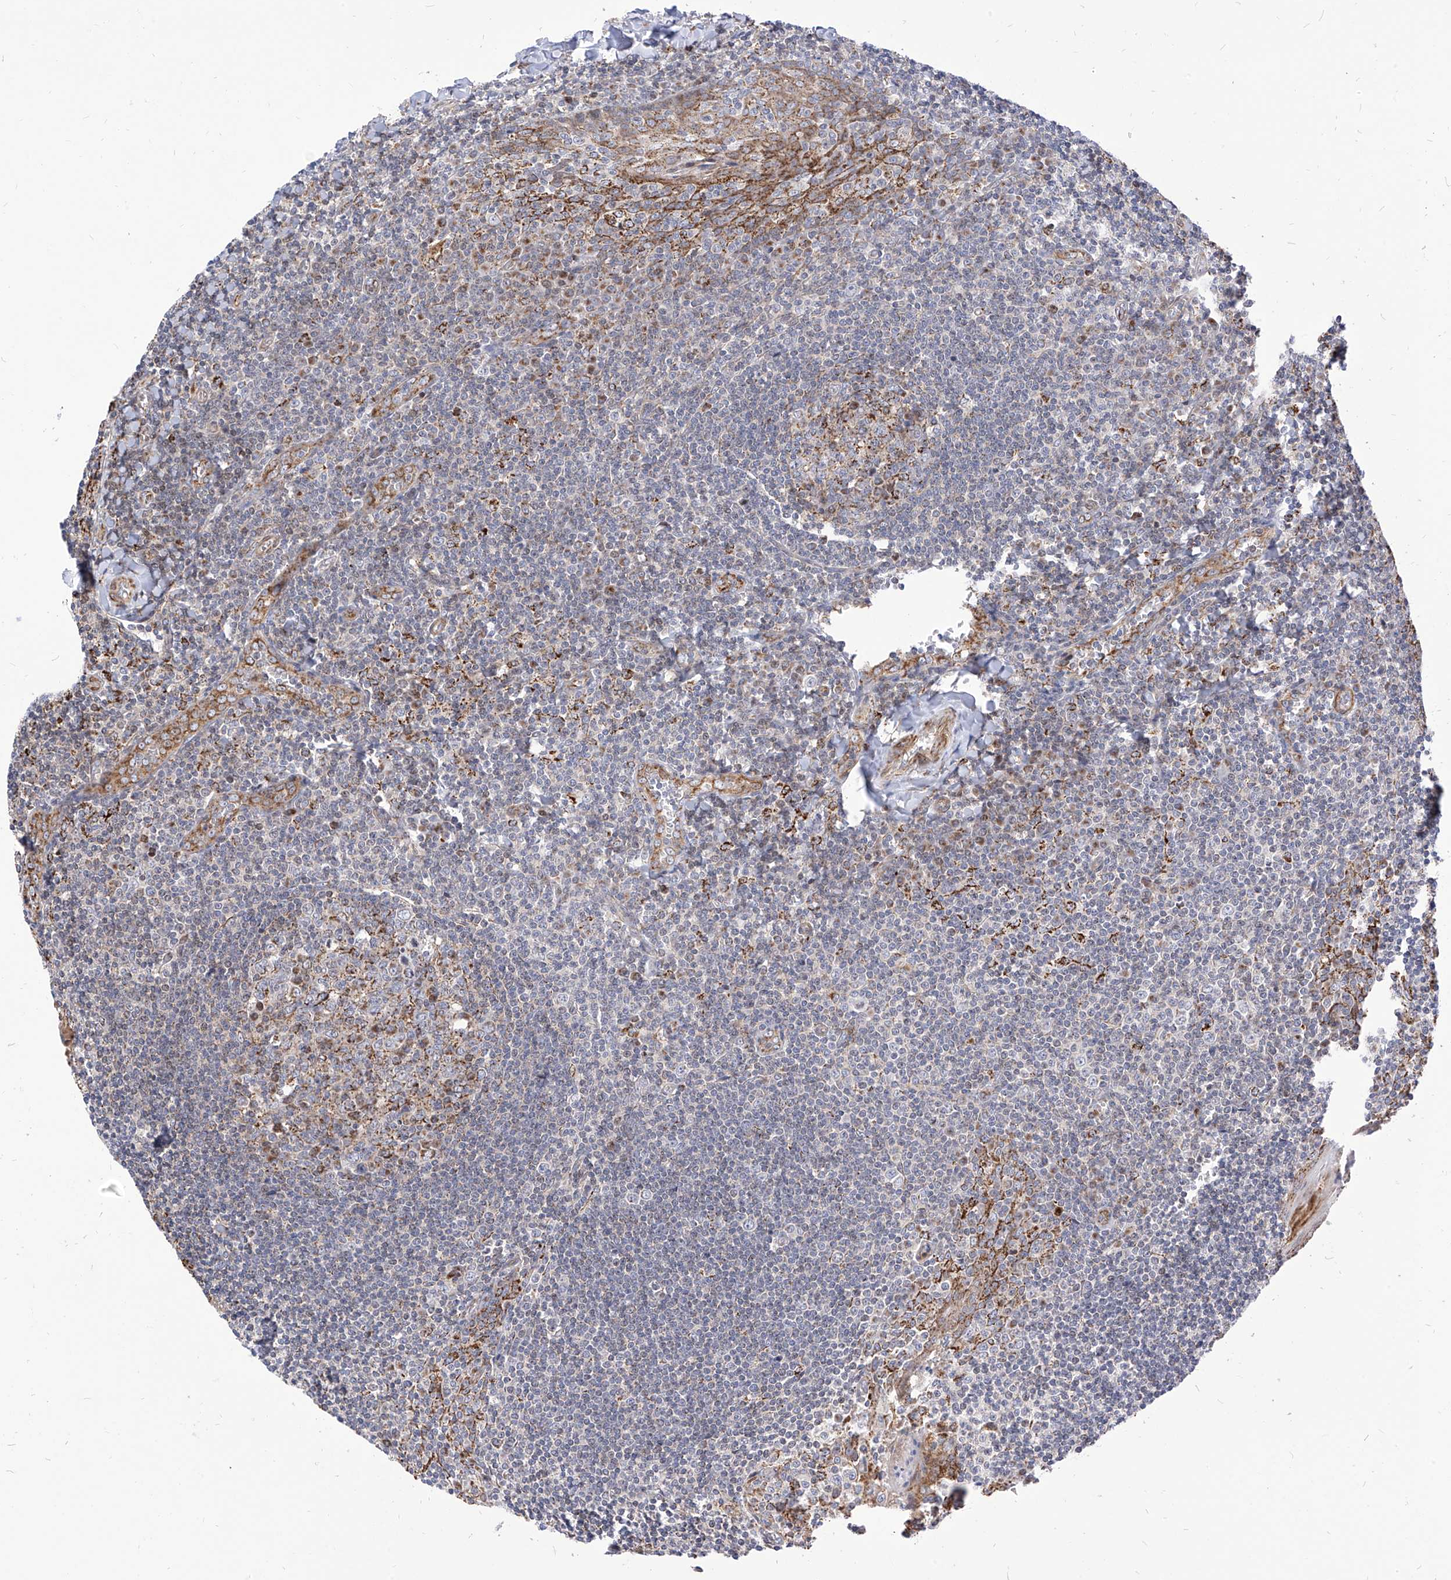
{"staining": {"intensity": "moderate", "quantity": "<25%", "location": "cytoplasmic/membranous"}, "tissue": "tonsil", "cell_type": "Germinal center cells", "image_type": "normal", "snomed": [{"axis": "morphology", "description": "Normal tissue, NOS"}, {"axis": "topography", "description": "Tonsil"}], "caption": "Protein expression analysis of benign tonsil shows moderate cytoplasmic/membranous positivity in about <25% of germinal center cells. (IHC, brightfield microscopy, high magnification).", "gene": "TTLL8", "patient": {"sex": "male", "age": 27}}